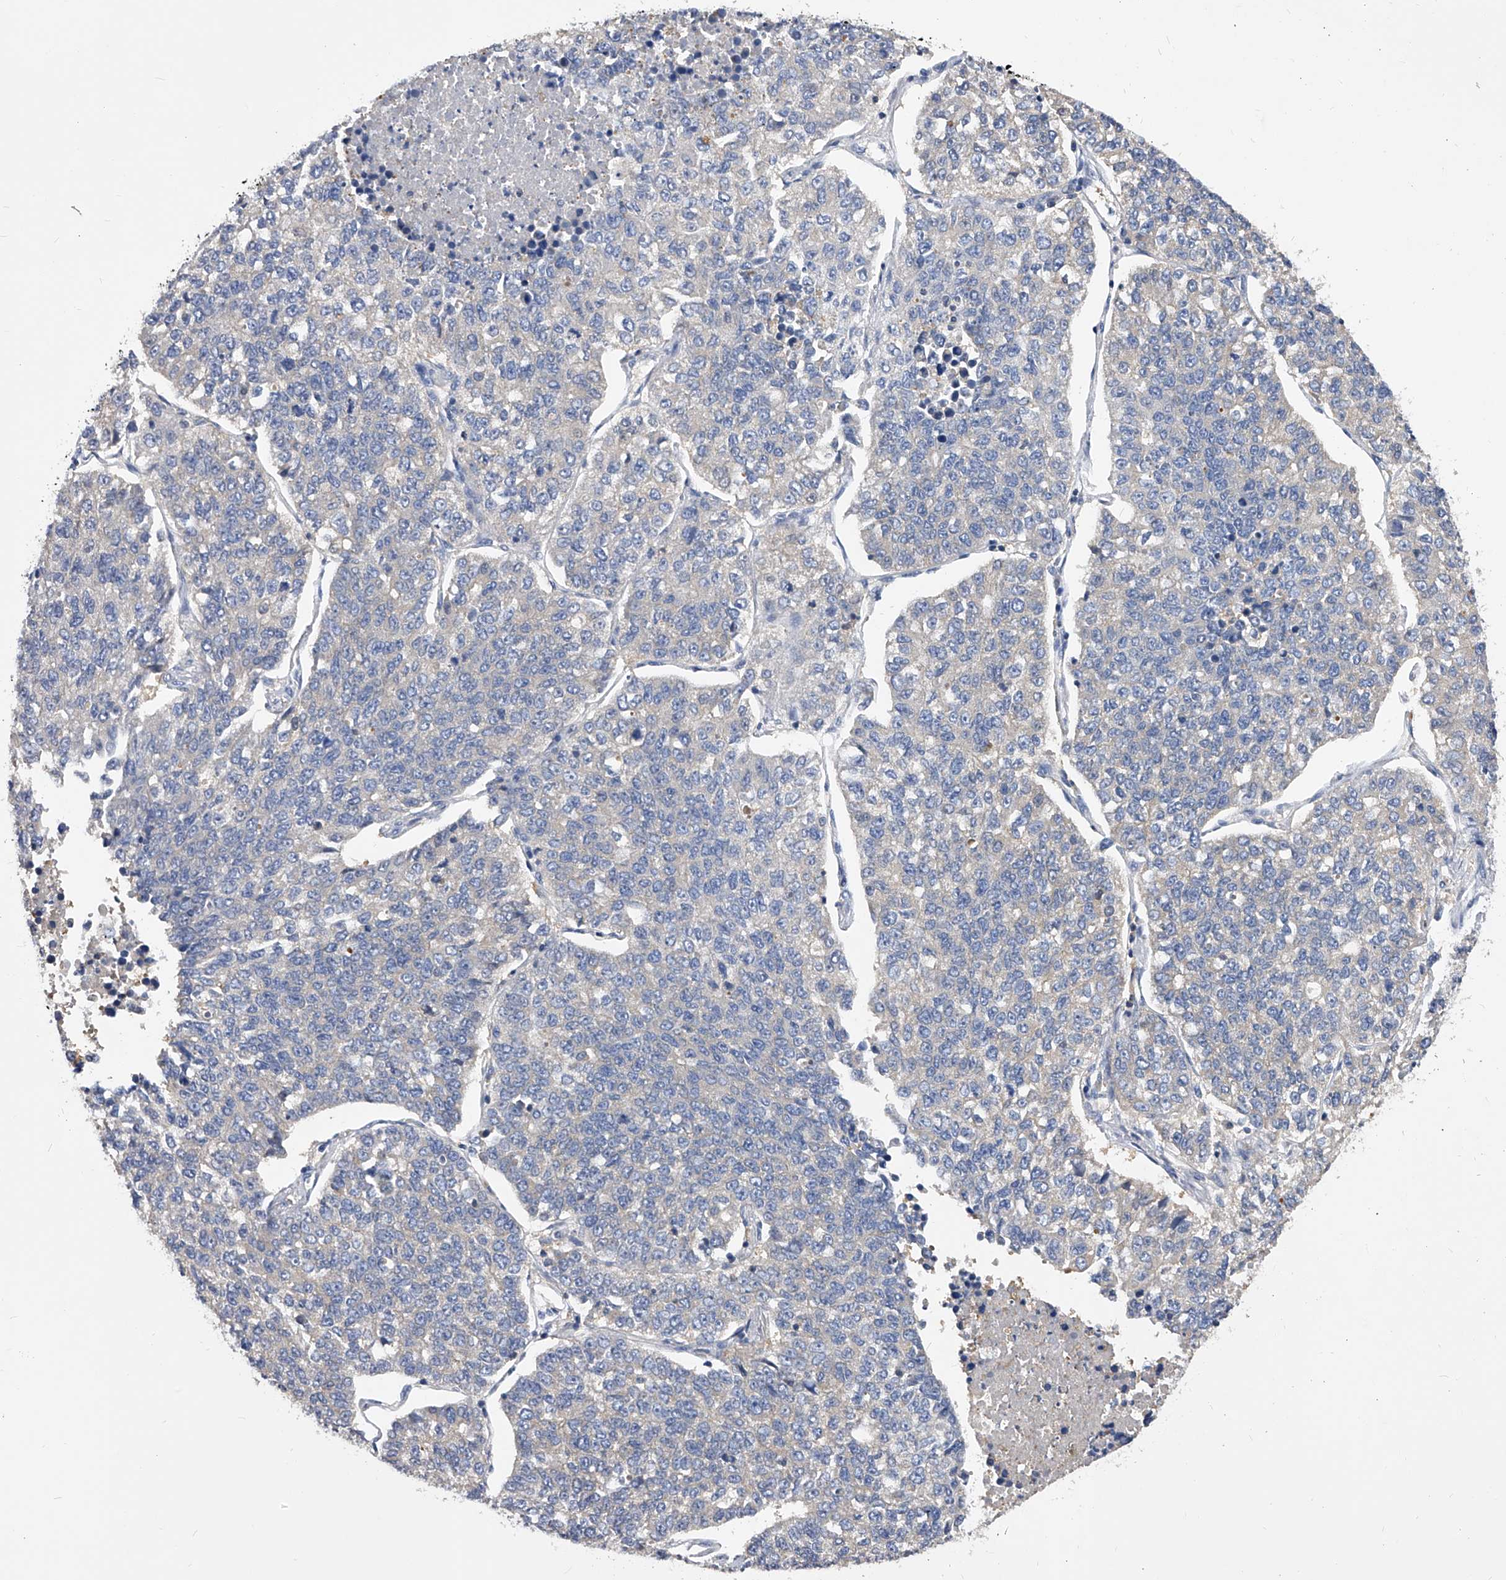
{"staining": {"intensity": "negative", "quantity": "none", "location": "none"}, "tissue": "lung cancer", "cell_type": "Tumor cells", "image_type": "cancer", "snomed": [{"axis": "morphology", "description": "Adenocarcinoma, NOS"}, {"axis": "topography", "description": "Lung"}], "caption": "Tumor cells are negative for brown protein staining in lung adenocarcinoma.", "gene": "APEH", "patient": {"sex": "male", "age": 49}}